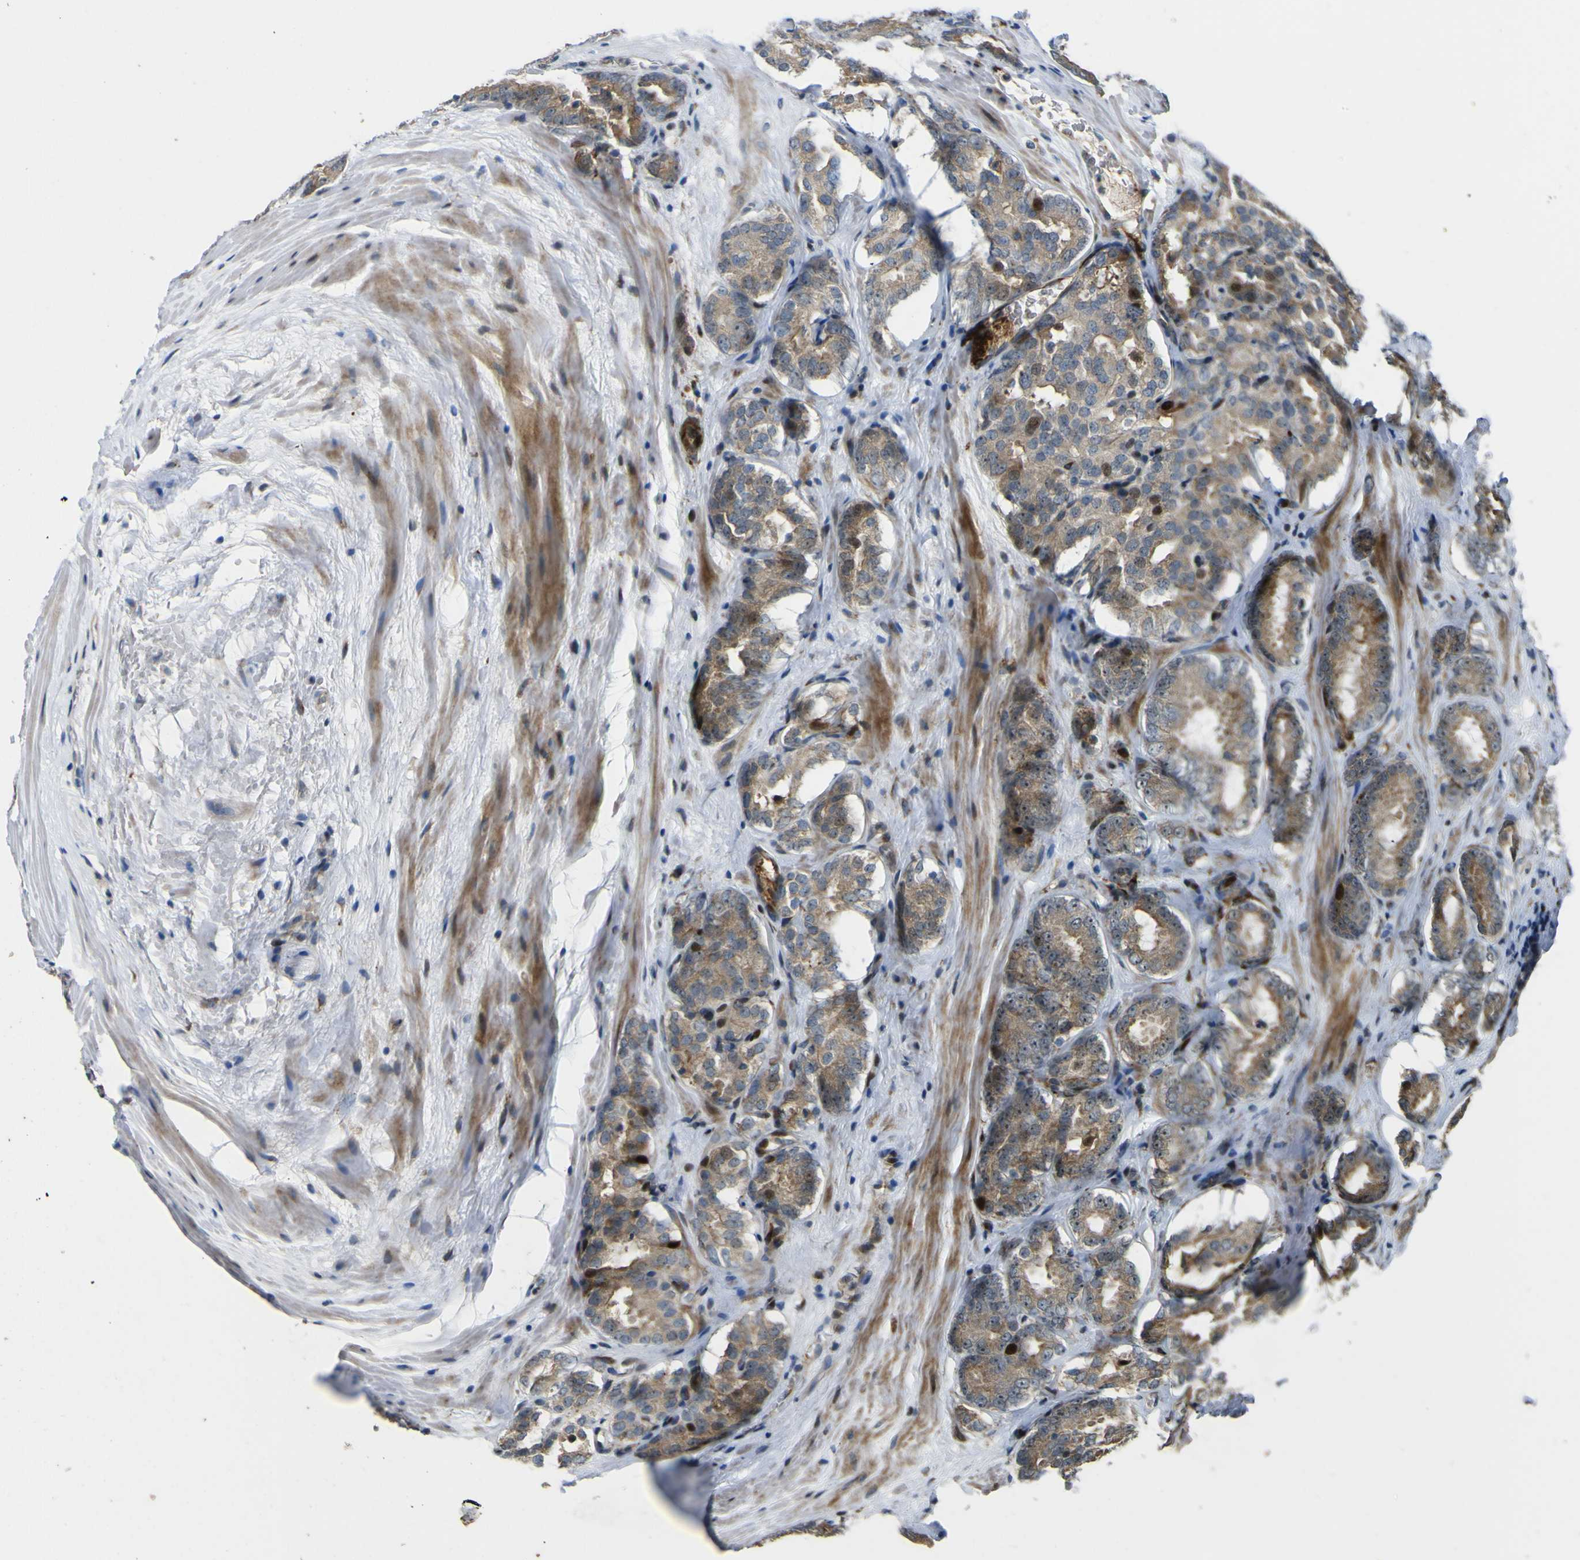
{"staining": {"intensity": "moderate", "quantity": ">75%", "location": "cytoplasmic/membranous"}, "tissue": "prostate cancer", "cell_type": "Tumor cells", "image_type": "cancer", "snomed": [{"axis": "morphology", "description": "Adenocarcinoma, High grade"}, {"axis": "topography", "description": "Prostate"}], "caption": "Prostate adenocarcinoma (high-grade) stained with IHC reveals moderate cytoplasmic/membranous positivity in about >75% of tumor cells.", "gene": "LBHD1", "patient": {"sex": "male", "age": 64}}